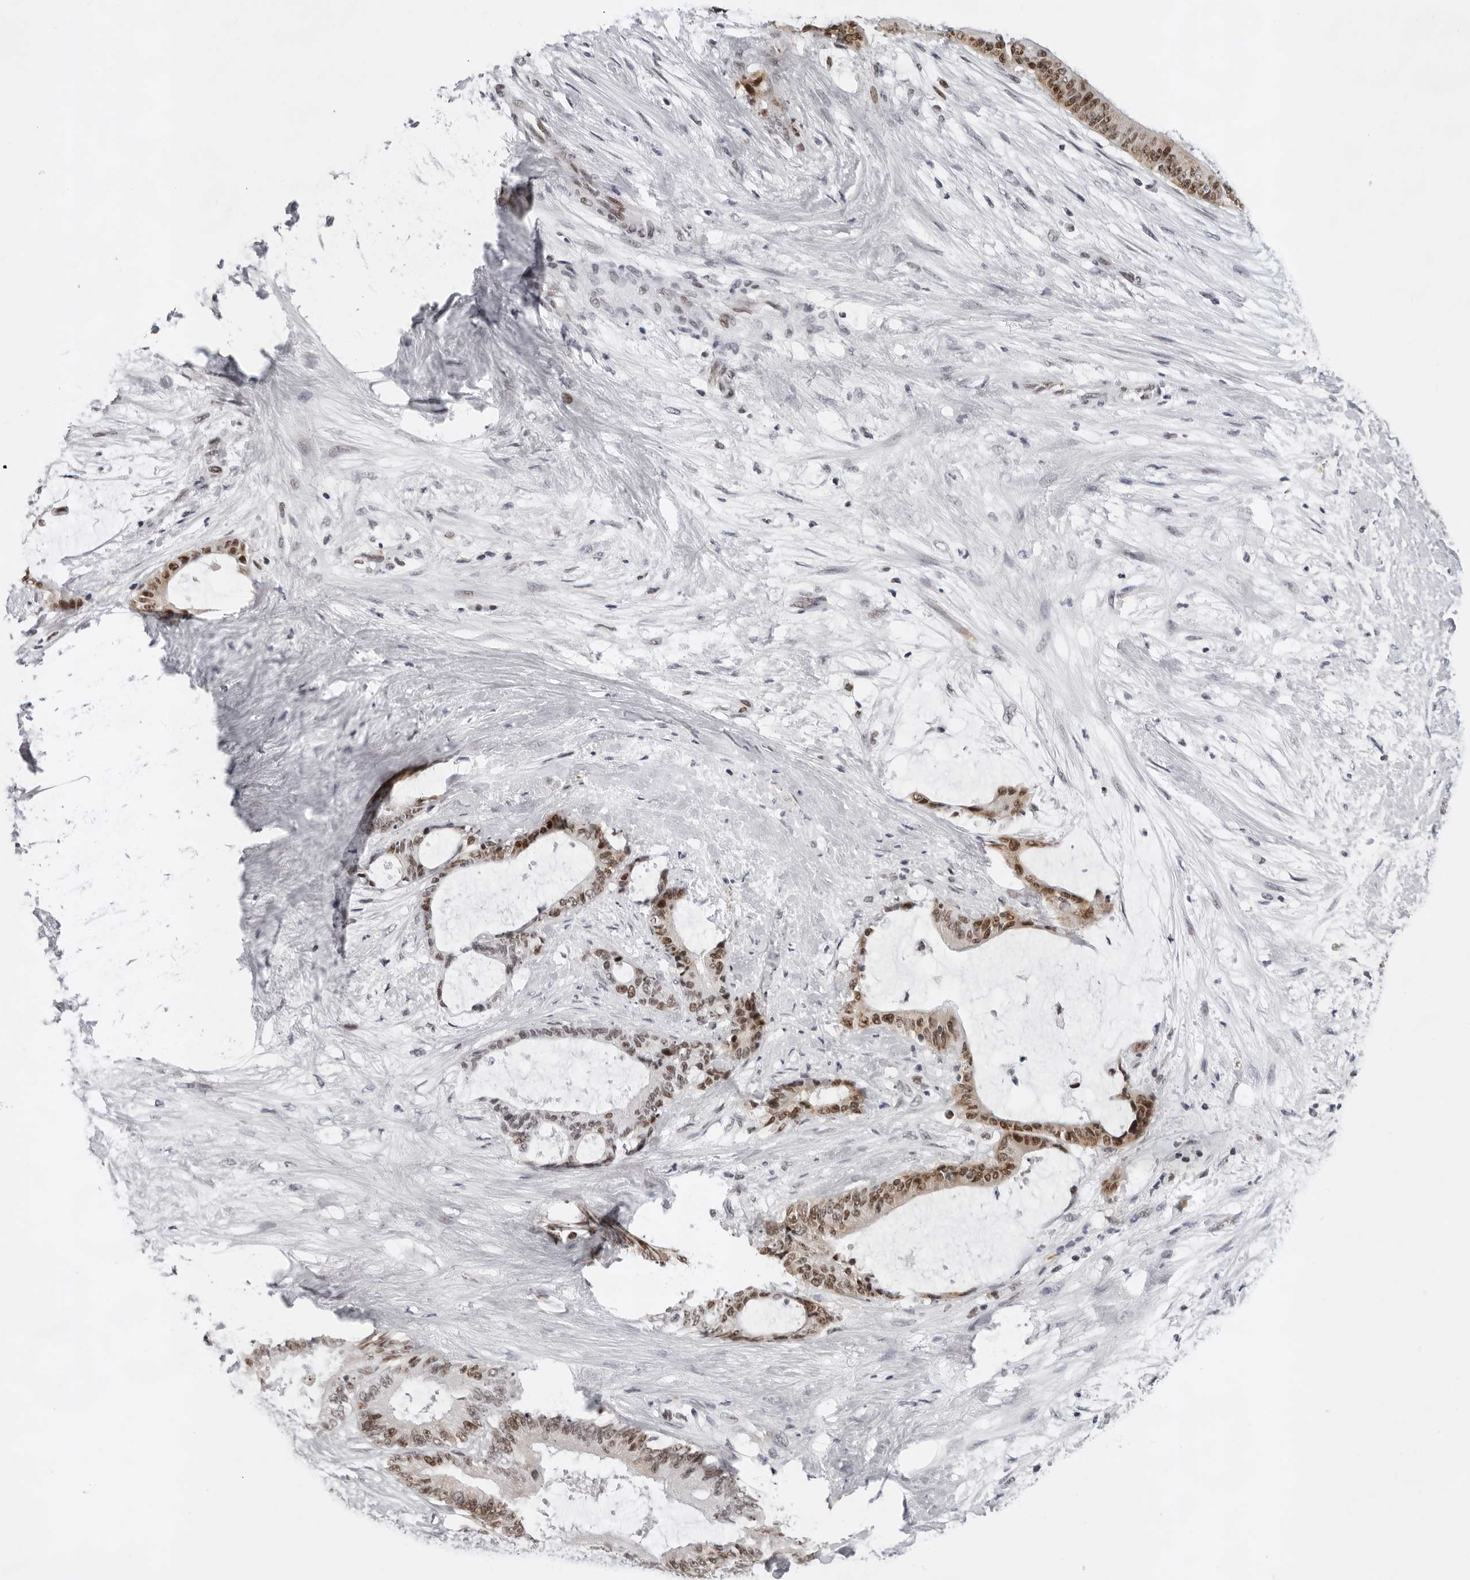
{"staining": {"intensity": "moderate", "quantity": ">75%", "location": "nuclear"}, "tissue": "liver cancer", "cell_type": "Tumor cells", "image_type": "cancer", "snomed": [{"axis": "morphology", "description": "Normal tissue, NOS"}, {"axis": "morphology", "description": "Cholangiocarcinoma"}, {"axis": "topography", "description": "Liver"}, {"axis": "topography", "description": "Peripheral nerve tissue"}], "caption": "Approximately >75% of tumor cells in liver cancer demonstrate moderate nuclear protein expression as visualized by brown immunohistochemical staining.", "gene": "USP1", "patient": {"sex": "female", "age": 73}}